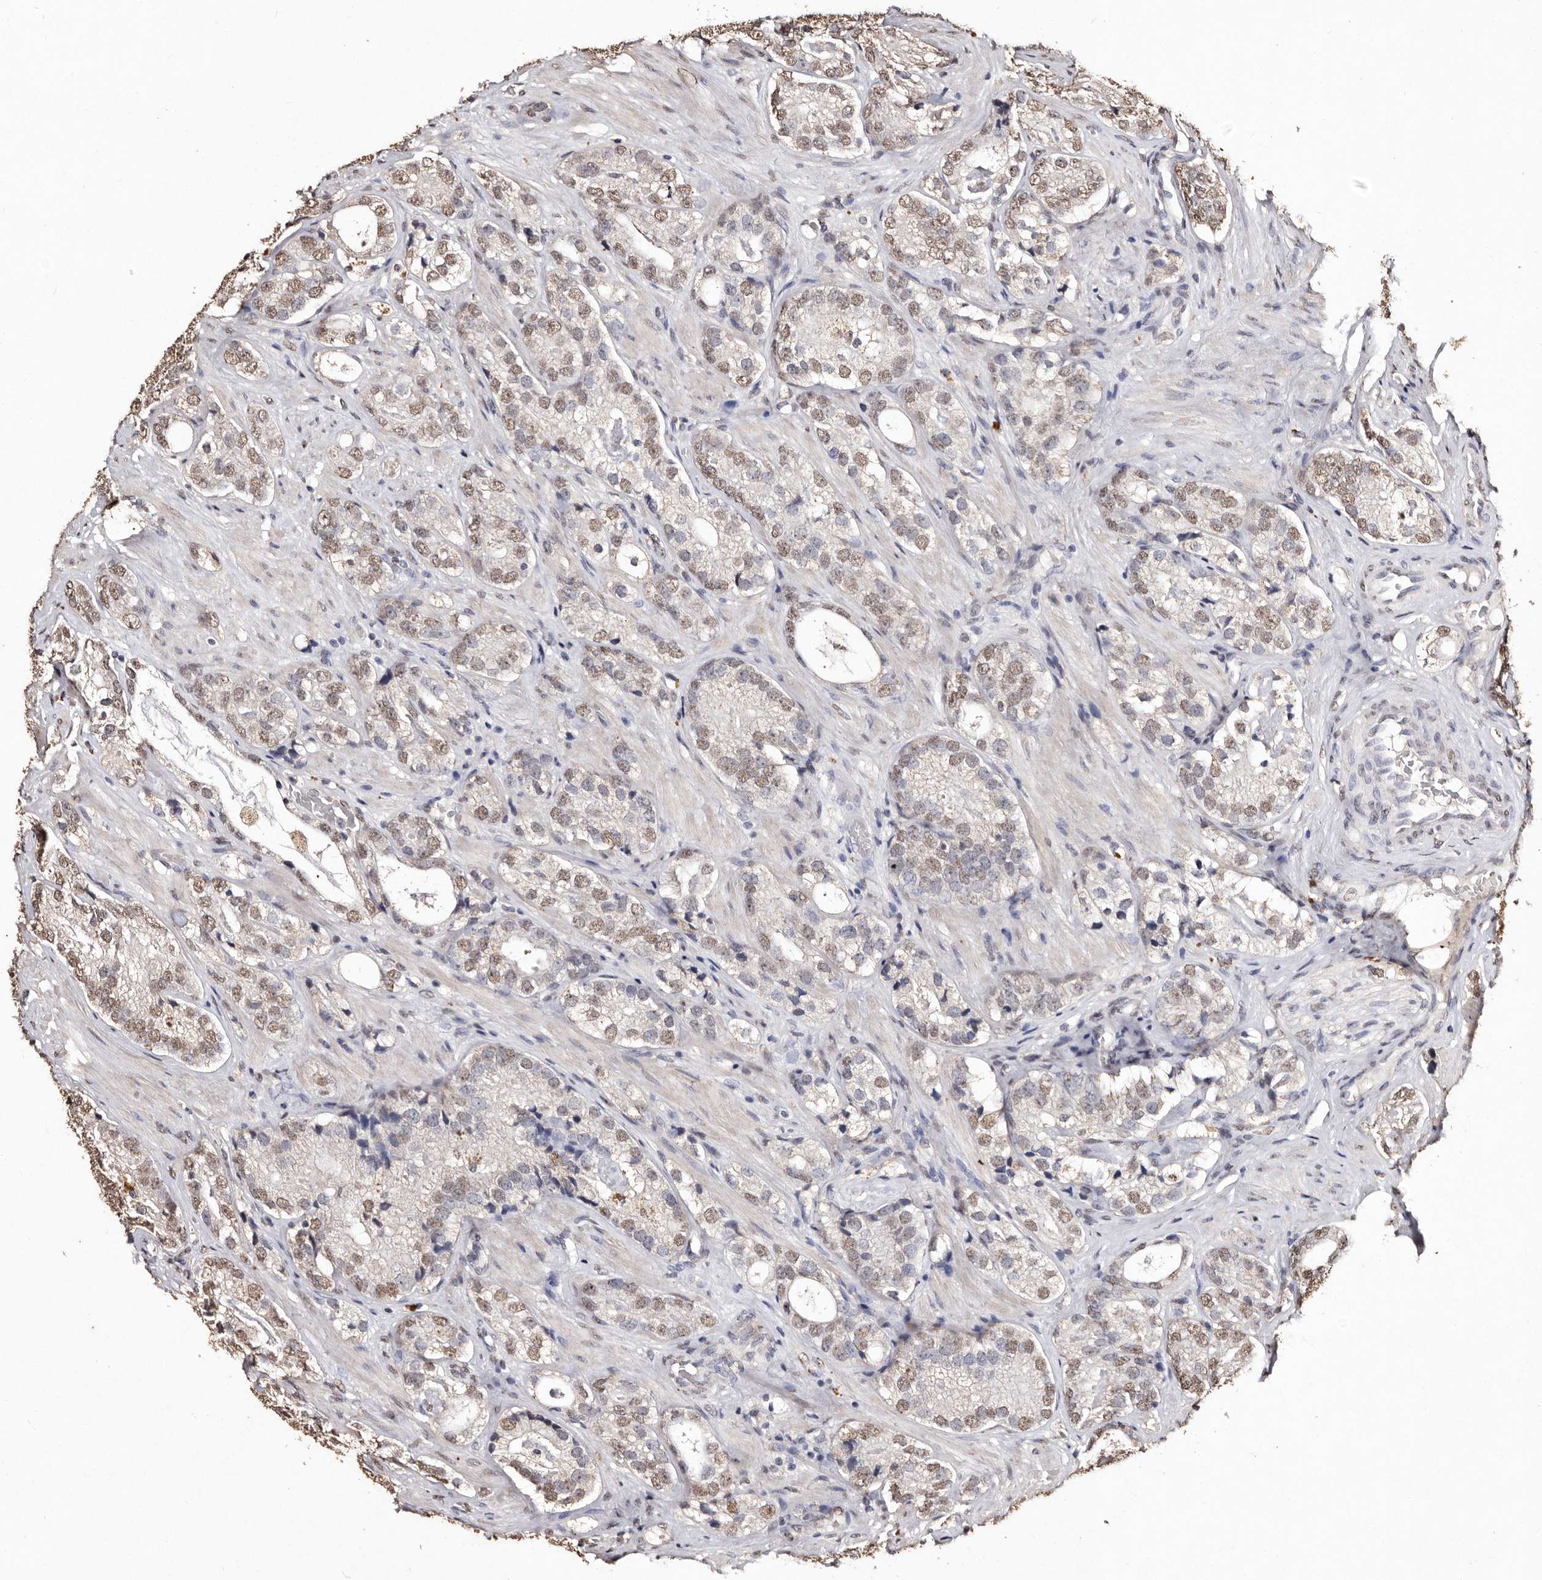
{"staining": {"intensity": "moderate", "quantity": "25%-75%", "location": "nuclear"}, "tissue": "prostate cancer", "cell_type": "Tumor cells", "image_type": "cancer", "snomed": [{"axis": "morphology", "description": "Adenocarcinoma, High grade"}, {"axis": "topography", "description": "Prostate"}], "caption": "Protein expression analysis of prostate high-grade adenocarcinoma shows moderate nuclear positivity in about 25%-75% of tumor cells.", "gene": "ERBB4", "patient": {"sex": "male", "age": 56}}